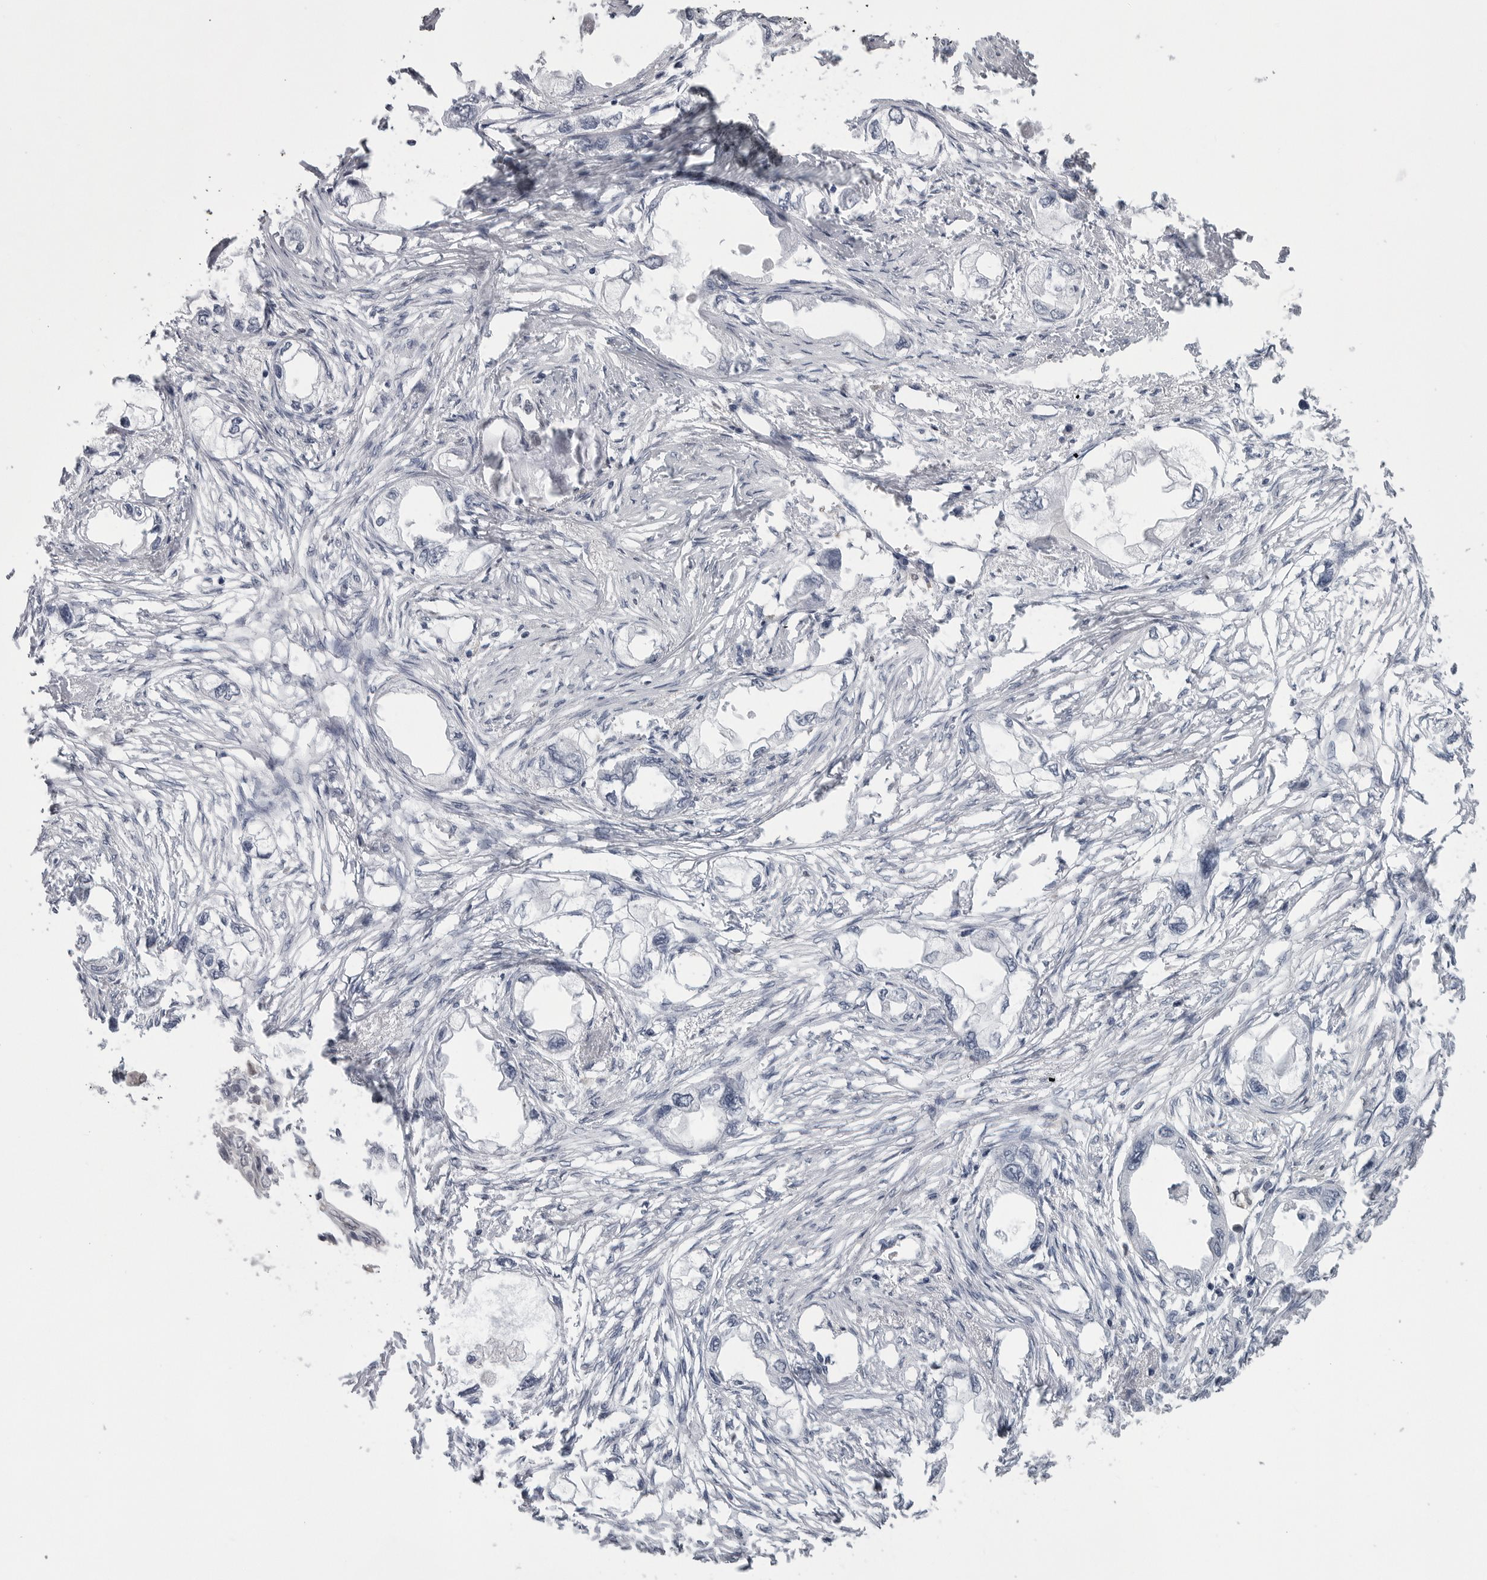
{"staining": {"intensity": "negative", "quantity": "none", "location": "none"}, "tissue": "endometrial cancer", "cell_type": "Tumor cells", "image_type": "cancer", "snomed": [{"axis": "morphology", "description": "Adenocarcinoma, NOS"}, {"axis": "morphology", "description": "Adenocarcinoma, metastatic, NOS"}, {"axis": "topography", "description": "Adipose tissue"}, {"axis": "topography", "description": "Endometrium"}], "caption": "Immunohistochemical staining of endometrial cancer demonstrates no significant expression in tumor cells. Brightfield microscopy of IHC stained with DAB (brown) and hematoxylin (blue), captured at high magnification.", "gene": "PNPO", "patient": {"sex": "female", "age": 67}}